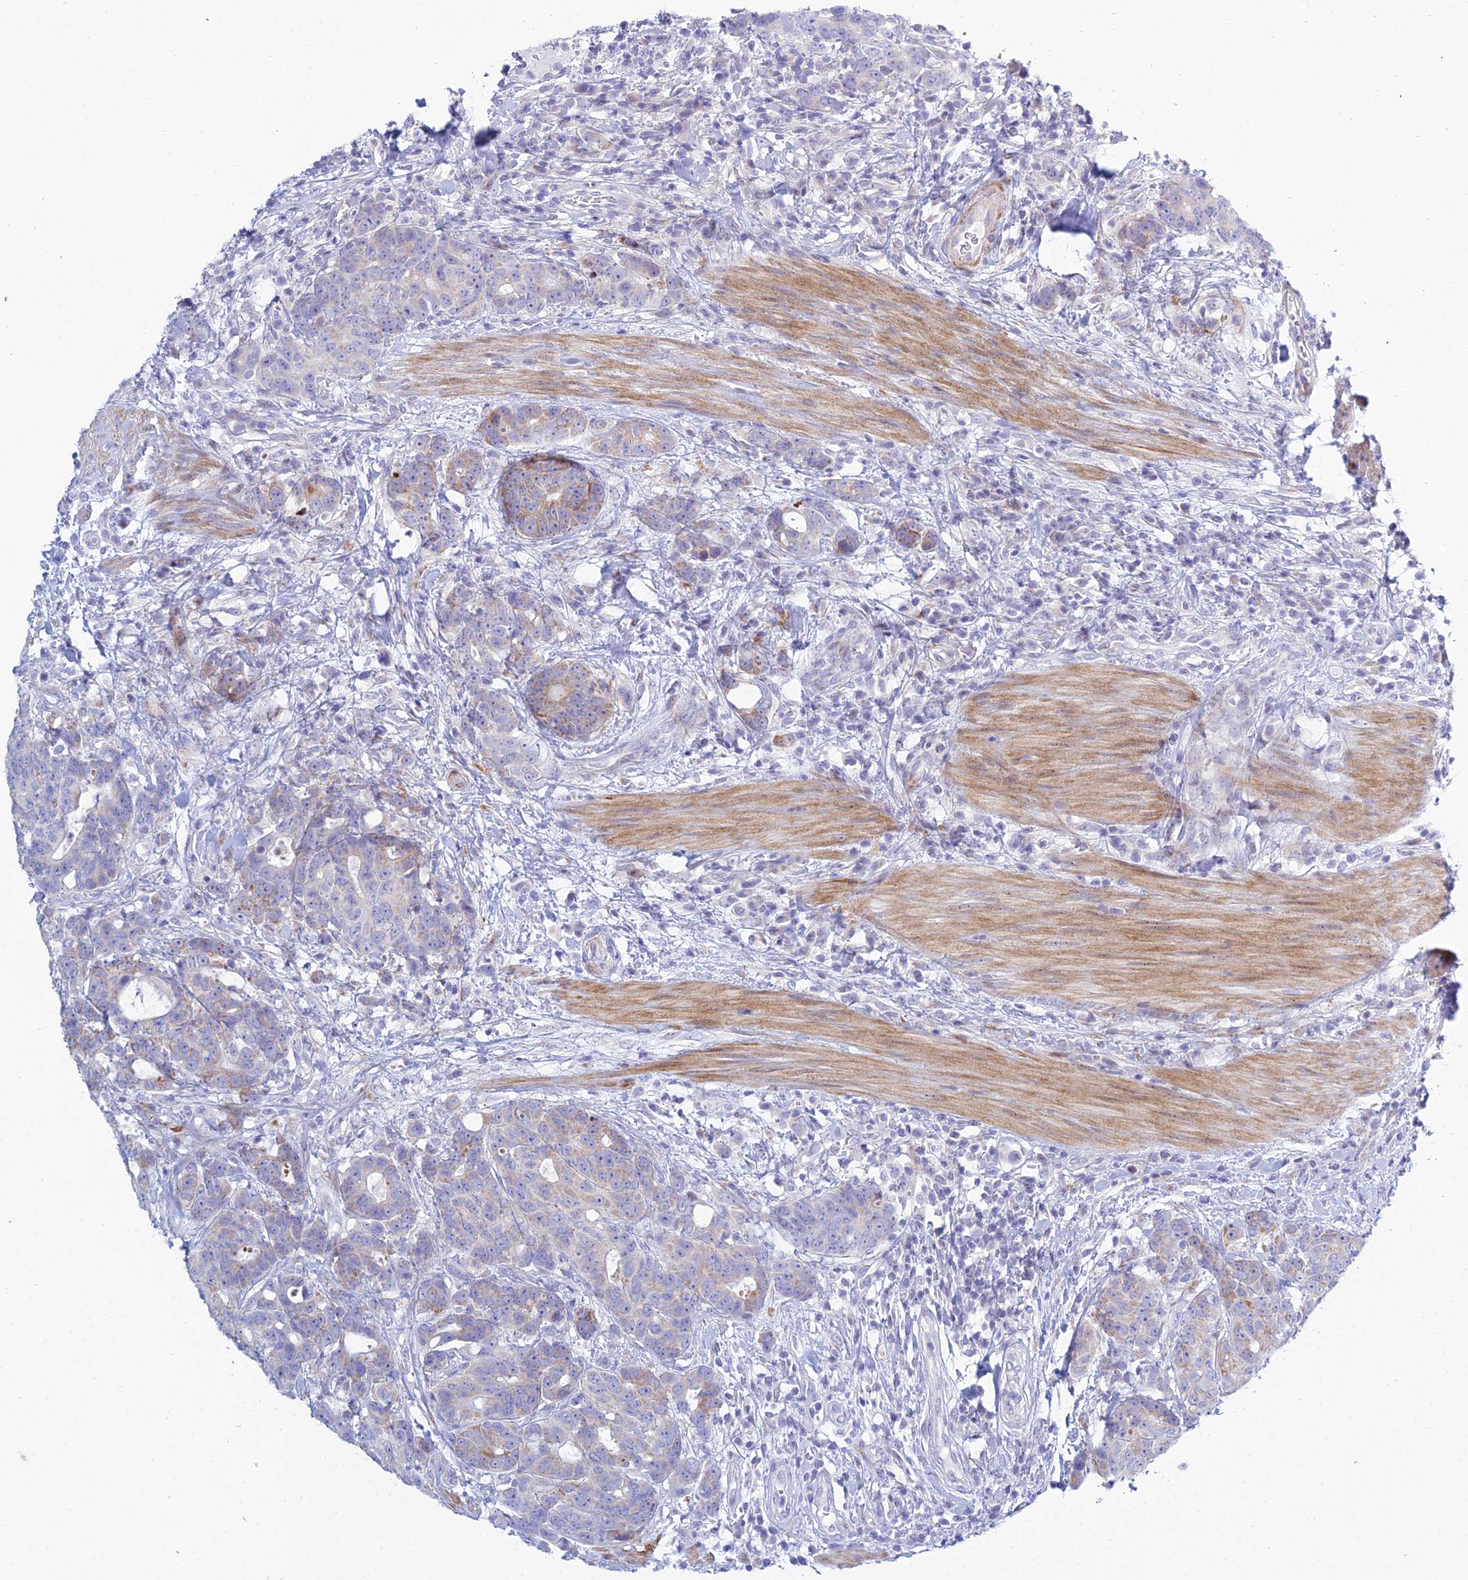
{"staining": {"intensity": "weak", "quantity": "<25%", "location": "cytoplasmic/membranous"}, "tissue": "colorectal cancer", "cell_type": "Tumor cells", "image_type": "cancer", "snomed": [{"axis": "morphology", "description": "Adenocarcinoma, NOS"}, {"axis": "topography", "description": "Colon"}], "caption": "A photomicrograph of human adenocarcinoma (colorectal) is negative for staining in tumor cells. Nuclei are stained in blue.", "gene": "PRR13", "patient": {"sex": "female", "age": 82}}